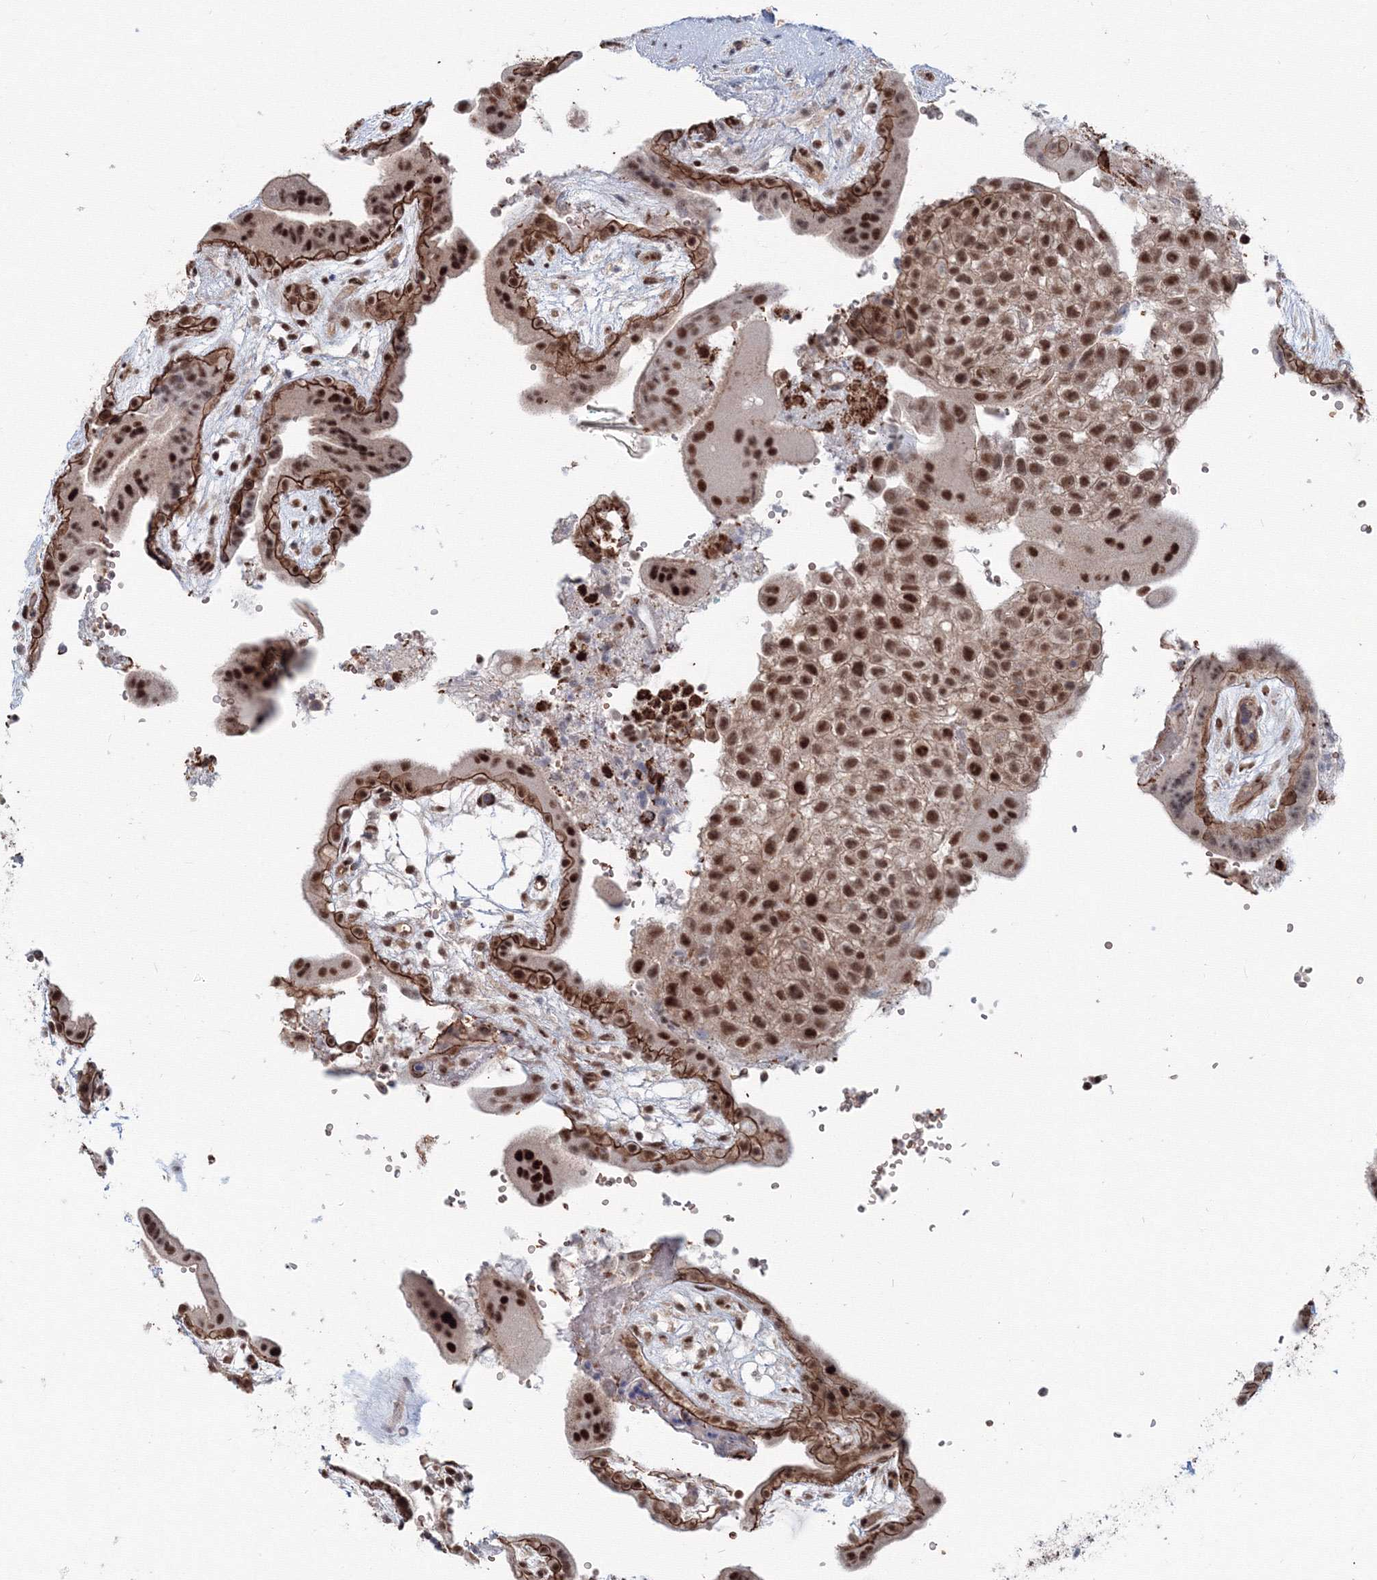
{"staining": {"intensity": "strong", "quantity": "25%-75%", "location": "cytoplasmic/membranous,nuclear"}, "tissue": "placenta", "cell_type": "Trophoblastic cells", "image_type": "normal", "snomed": [{"axis": "morphology", "description": "Normal tissue, NOS"}, {"axis": "topography", "description": "Placenta"}], "caption": "A brown stain highlights strong cytoplasmic/membranous,nuclear positivity of a protein in trophoblastic cells of benign human placenta. The protein of interest is stained brown, and the nuclei are stained in blue (DAB (3,3'-diaminobenzidine) IHC with brightfield microscopy, high magnification).", "gene": "SH3PXD2A", "patient": {"sex": "female", "age": 18}}